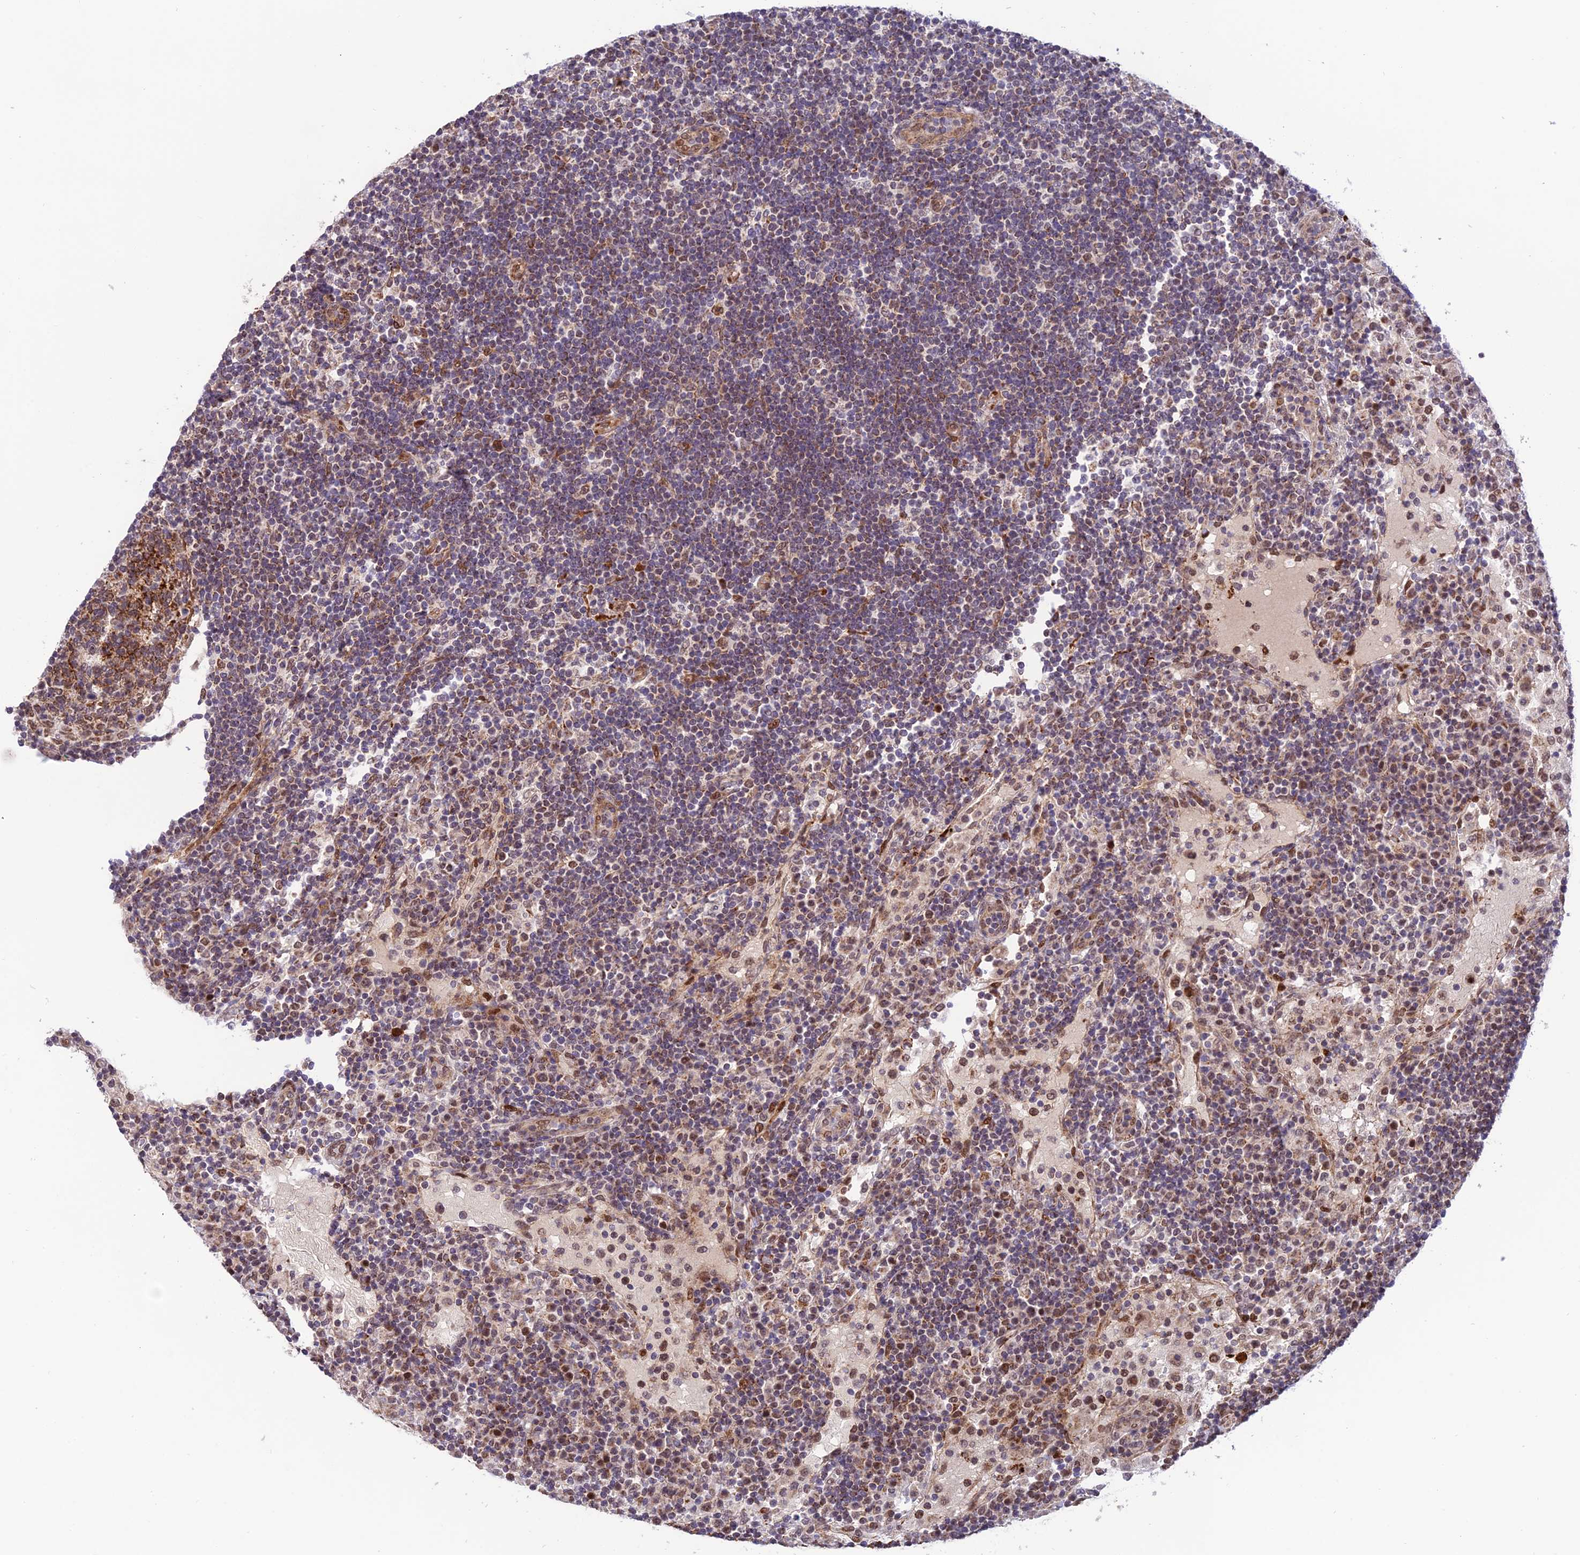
{"staining": {"intensity": "moderate", "quantity": "25%-75%", "location": "cytoplasmic/membranous"}, "tissue": "lymph node", "cell_type": "Germinal center cells", "image_type": "normal", "snomed": [{"axis": "morphology", "description": "Normal tissue, NOS"}, {"axis": "topography", "description": "Lymph node"}], "caption": "DAB immunohistochemical staining of normal lymph node shows moderate cytoplasmic/membranous protein staining in approximately 25%-75% of germinal center cells. The protein of interest is shown in brown color, while the nuclei are stained blue.", "gene": "WDR55", "patient": {"sex": "female", "age": 53}}